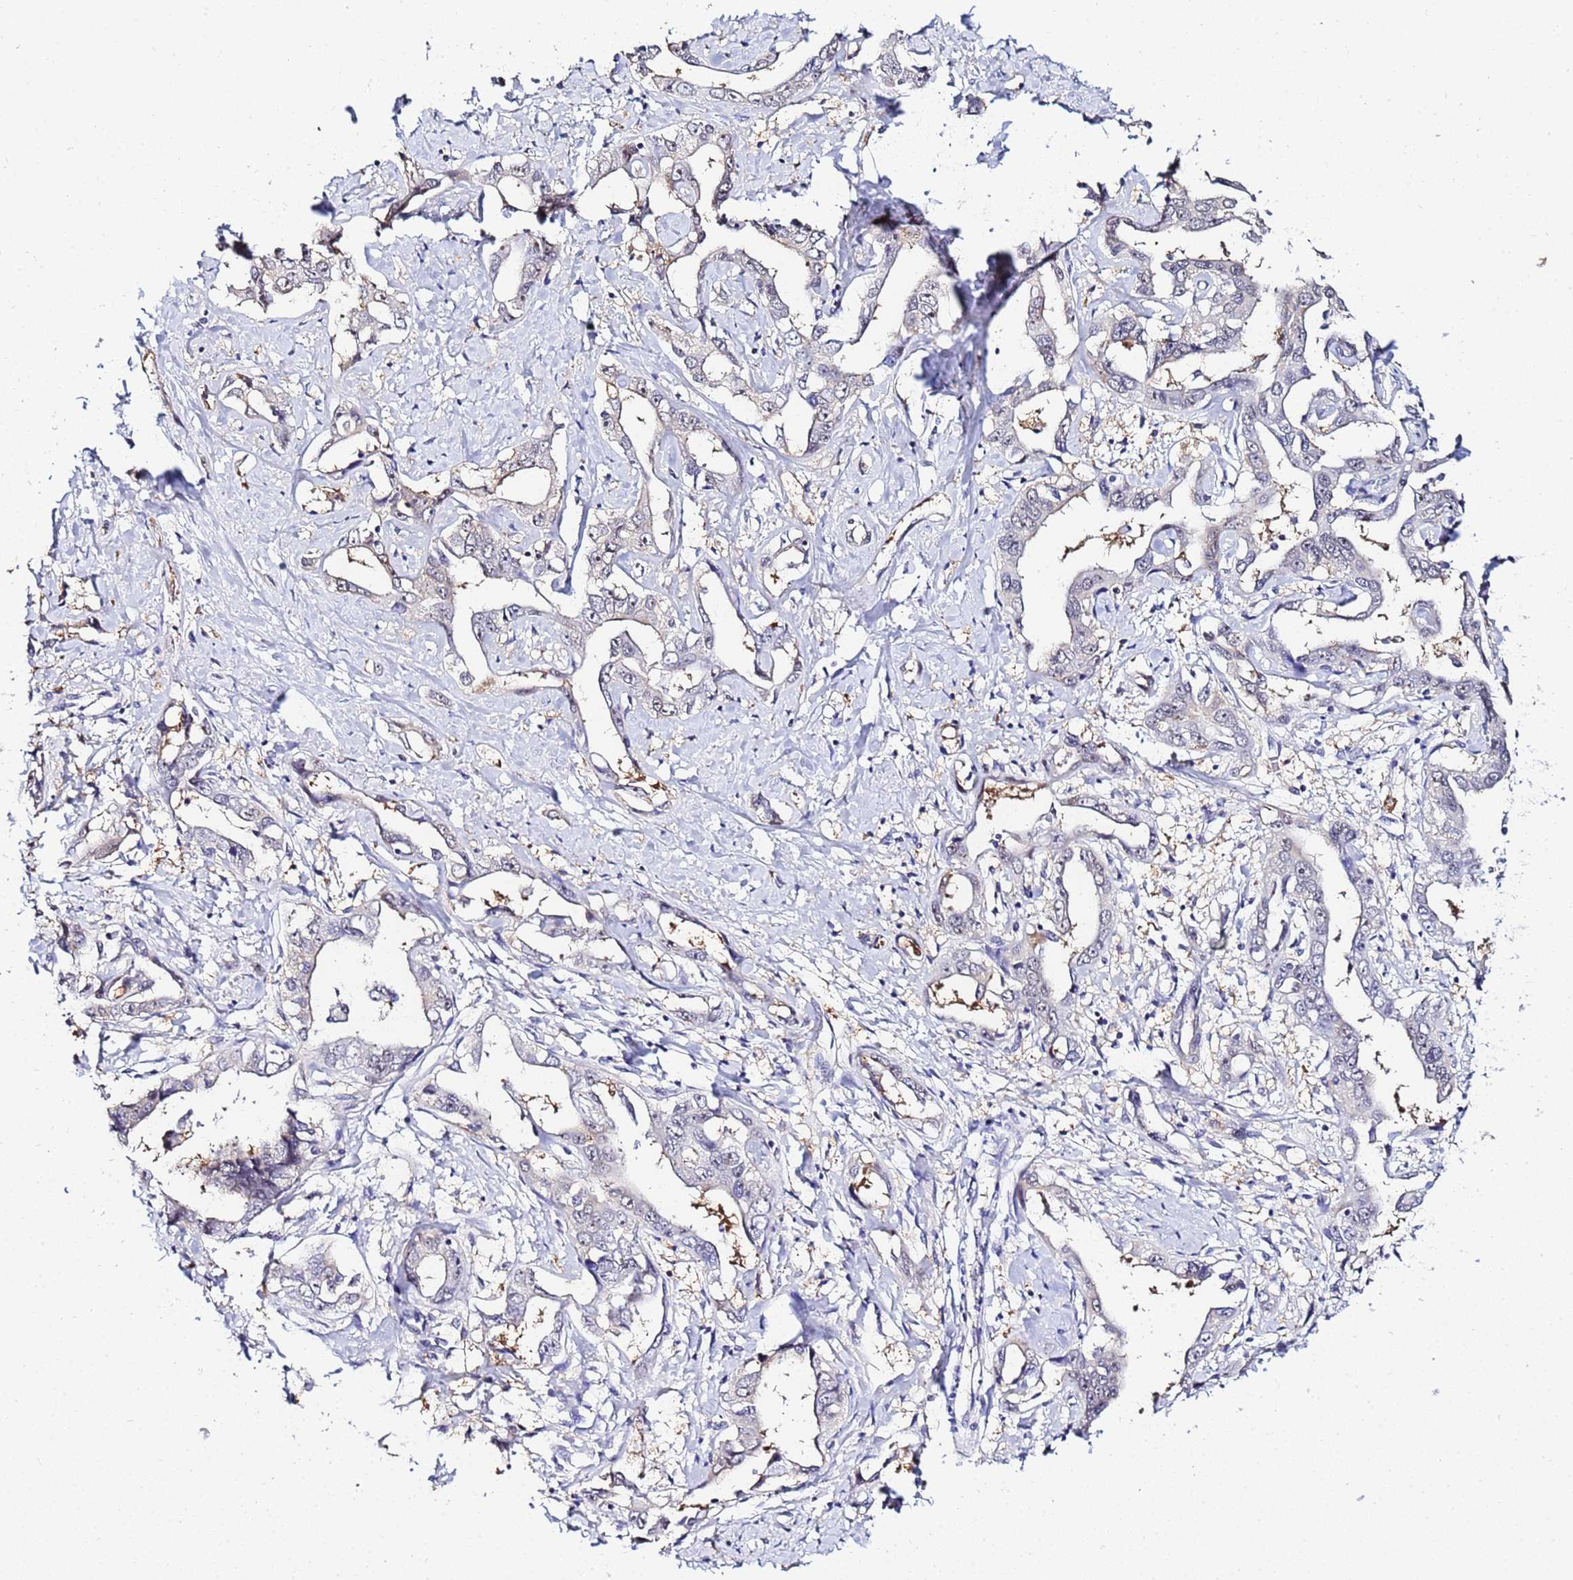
{"staining": {"intensity": "negative", "quantity": "none", "location": "none"}, "tissue": "liver cancer", "cell_type": "Tumor cells", "image_type": "cancer", "snomed": [{"axis": "morphology", "description": "Cholangiocarcinoma"}, {"axis": "topography", "description": "Liver"}], "caption": "This is a histopathology image of immunohistochemistry (IHC) staining of cholangiocarcinoma (liver), which shows no expression in tumor cells. The staining is performed using DAB (3,3'-diaminobenzidine) brown chromogen with nuclei counter-stained in using hematoxylin.", "gene": "ACTL6B", "patient": {"sex": "male", "age": 59}}